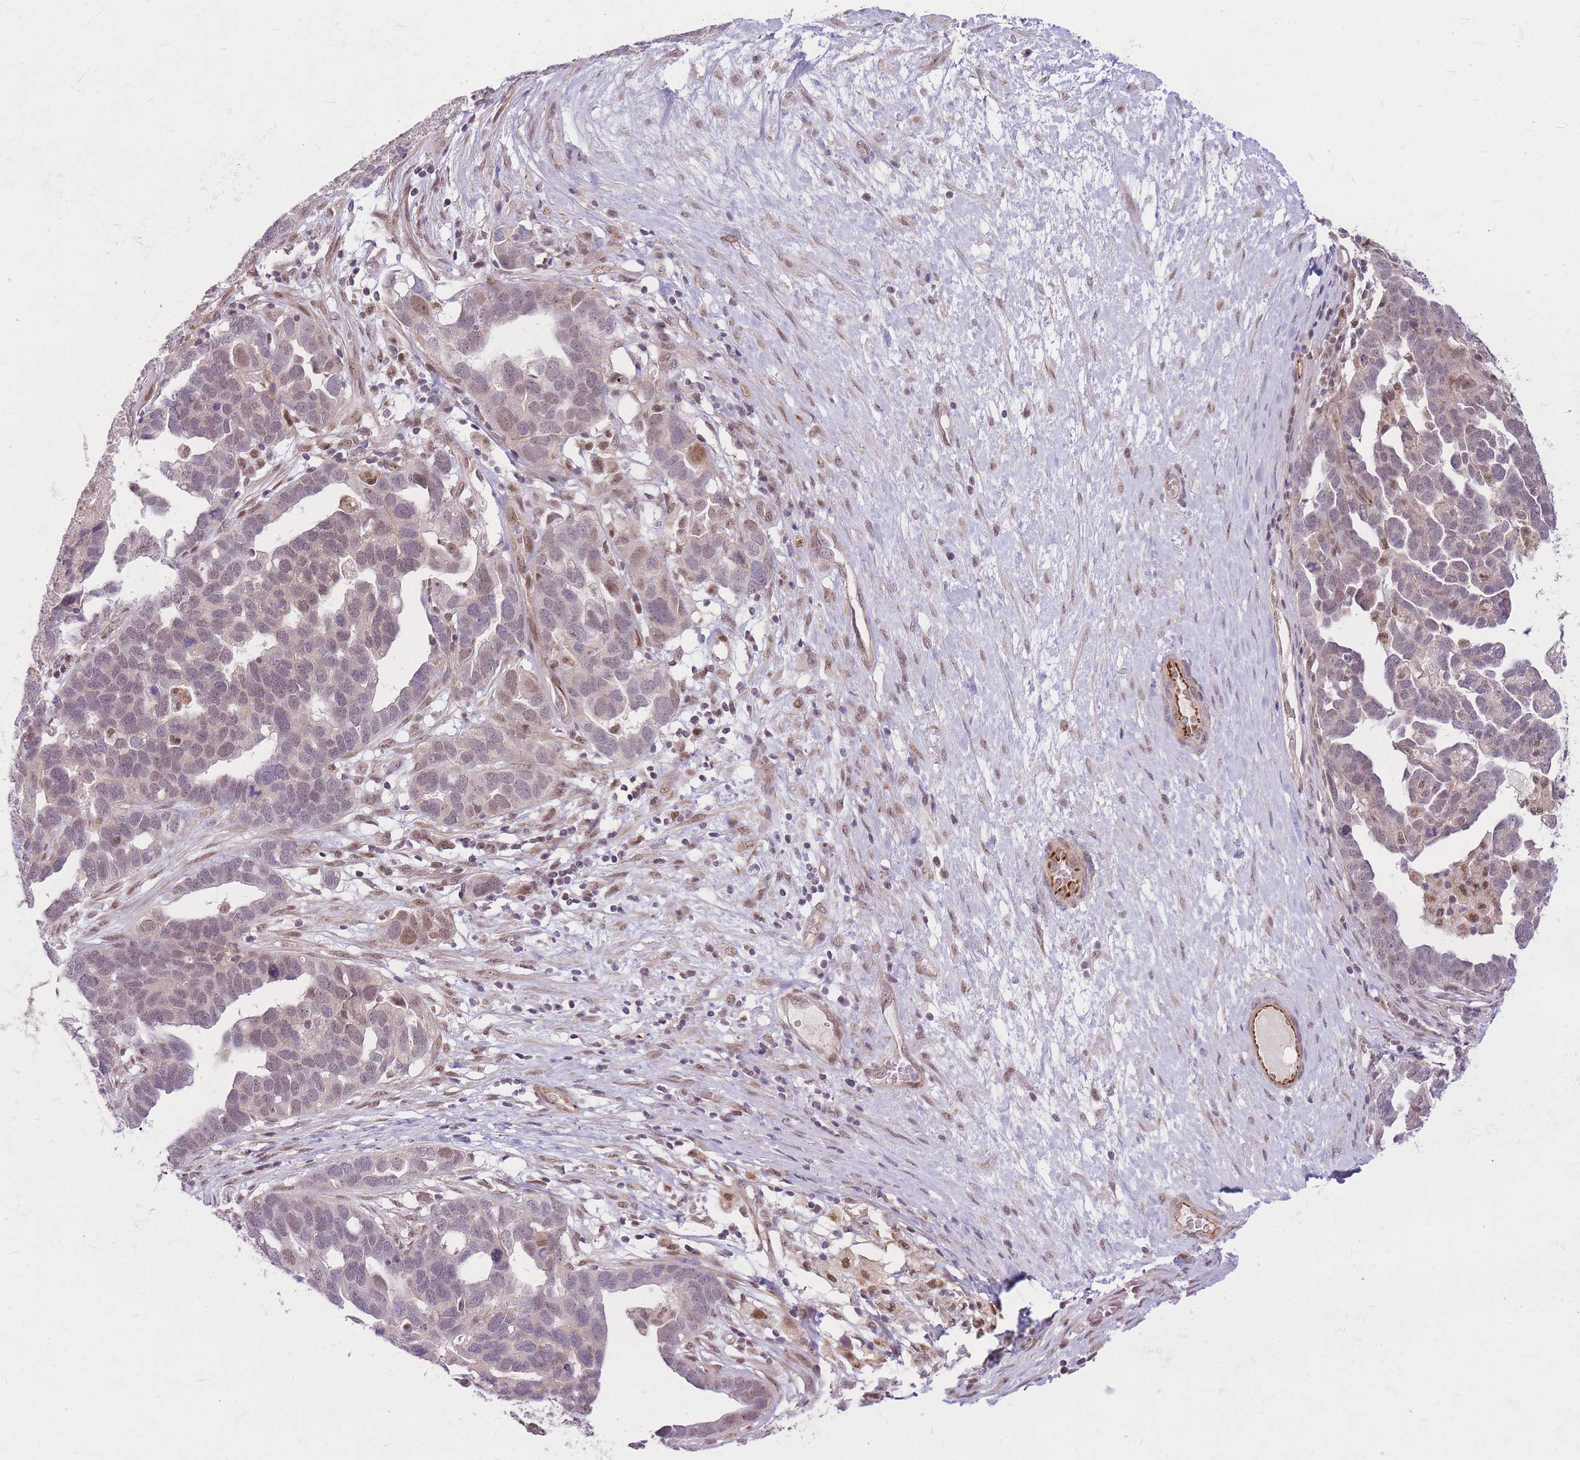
{"staining": {"intensity": "moderate", "quantity": "<25%", "location": "nuclear"}, "tissue": "ovarian cancer", "cell_type": "Tumor cells", "image_type": "cancer", "snomed": [{"axis": "morphology", "description": "Cystadenocarcinoma, serous, NOS"}, {"axis": "topography", "description": "Ovary"}], "caption": "Immunohistochemical staining of human ovarian serous cystadenocarcinoma shows low levels of moderate nuclear protein positivity in approximately <25% of tumor cells.", "gene": "ERCC2", "patient": {"sex": "female", "age": 54}}